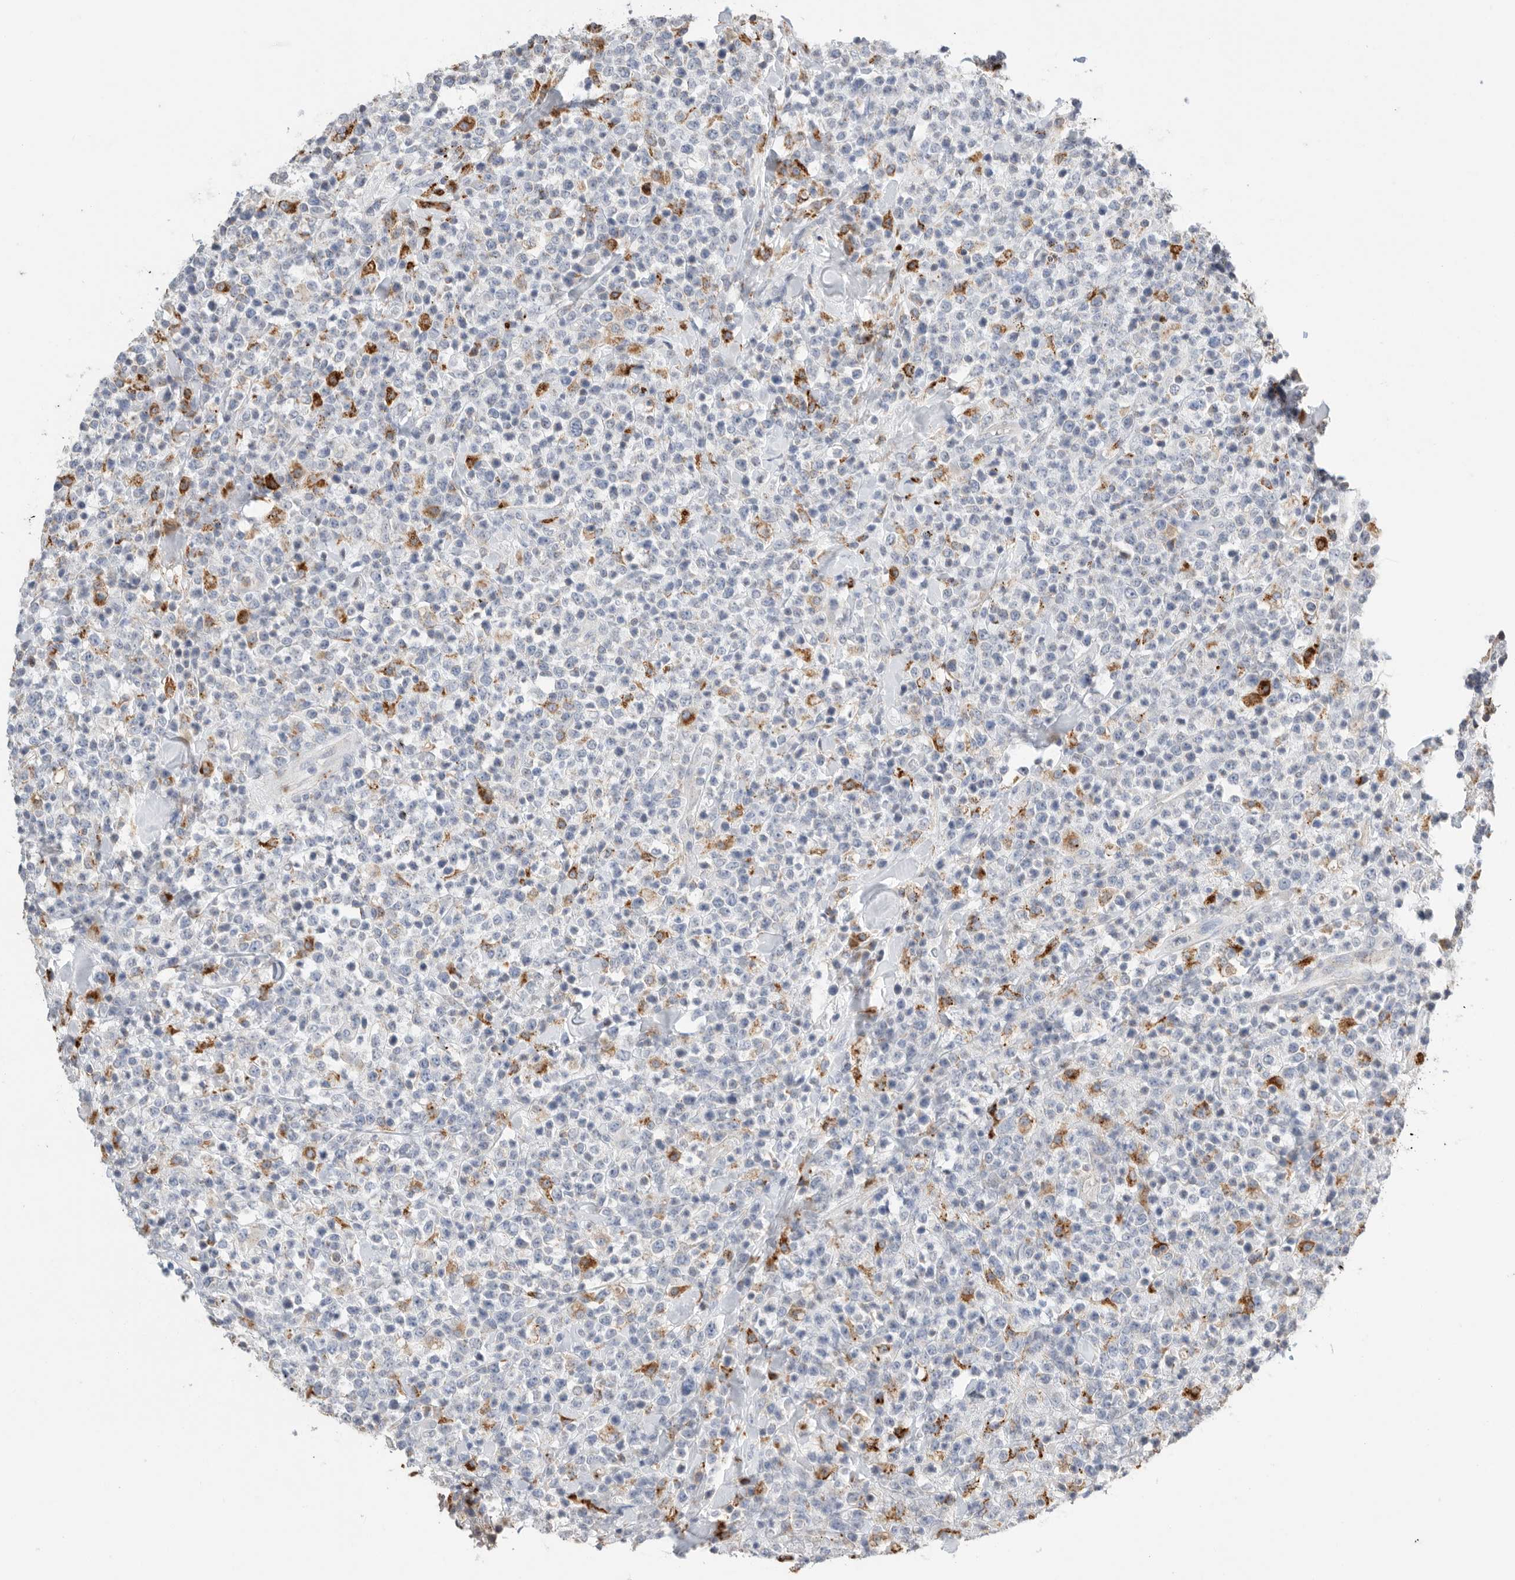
{"staining": {"intensity": "negative", "quantity": "none", "location": "none"}, "tissue": "lymphoma", "cell_type": "Tumor cells", "image_type": "cancer", "snomed": [{"axis": "morphology", "description": "Malignant lymphoma, non-Hodgkin's type, High grade"}, {"axis": "topography", "description": "Colon"}], "caption": "There is no significant expression in tumor cells of high-grade malignant lymphoma, non-Hodgkin's type.", "gene": "GGH", "patient": {"sex": "female", "age": 53}}